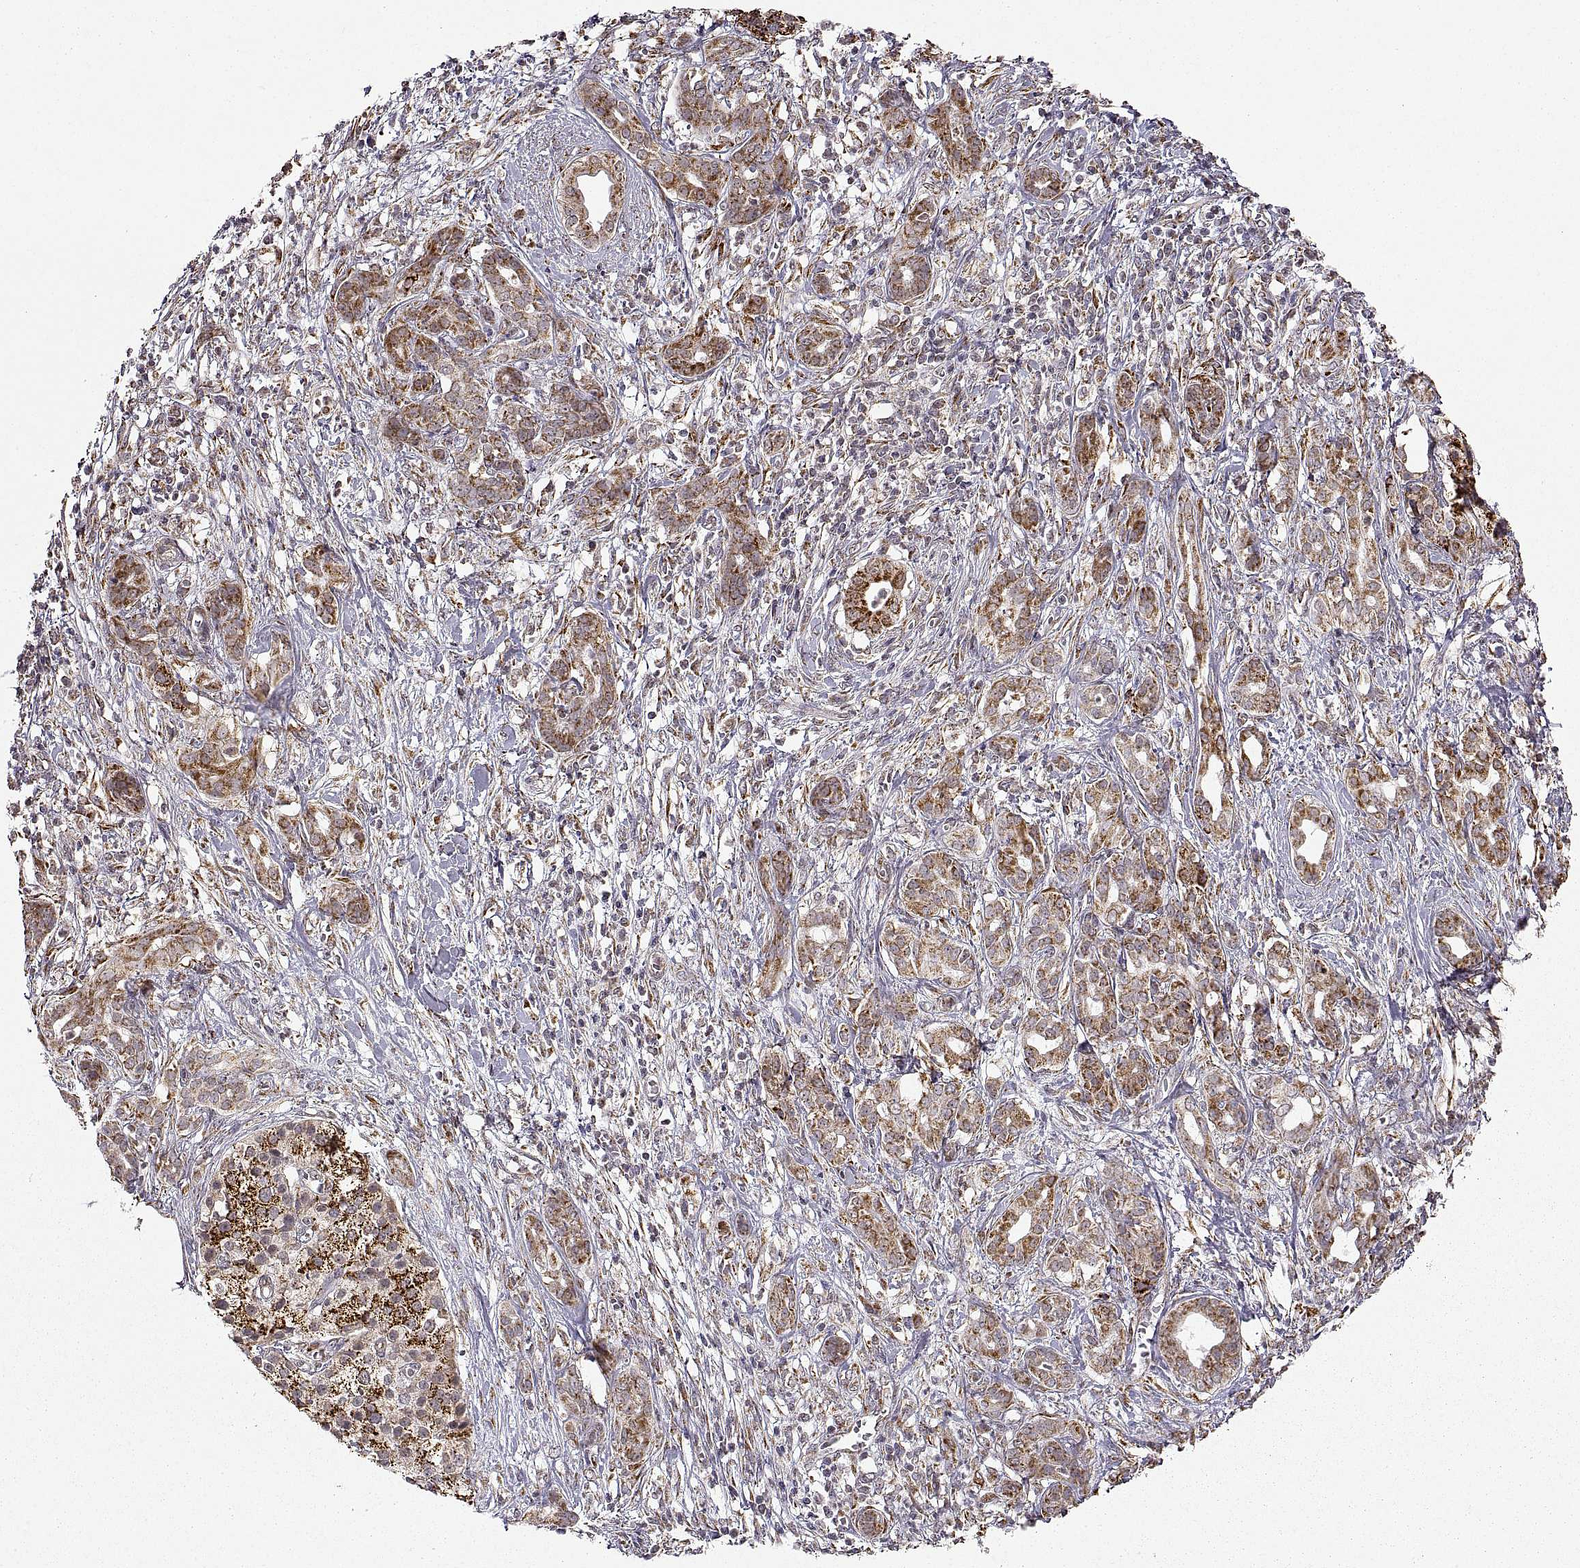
{"staining": {"intensity": "strong", "quantity": "25%-75%", "location": "cytoplasmic/membranous"}, "tissue": "pancreatic cancer", "cell_type": "Tumor cells", "image_type": "cancer", "snomed": [{"axis": "morphology", "description": "Adenocarcinoma, NOS"}, {"axis": "topography", "description": "Pancreas"}], "caption": "The histopathology image exhibits staining of pancreatic adenocarcinoma, revealing strong cytoplasmic/membranous protein staining (brown color) within tumor cells. The staining was performed using DAB, with brown indicating positive protein expression. Nuclei are stained blue with hematoxylin.", "gene": "MANBAL", "patient": {"sex": "male", "age": 61}}